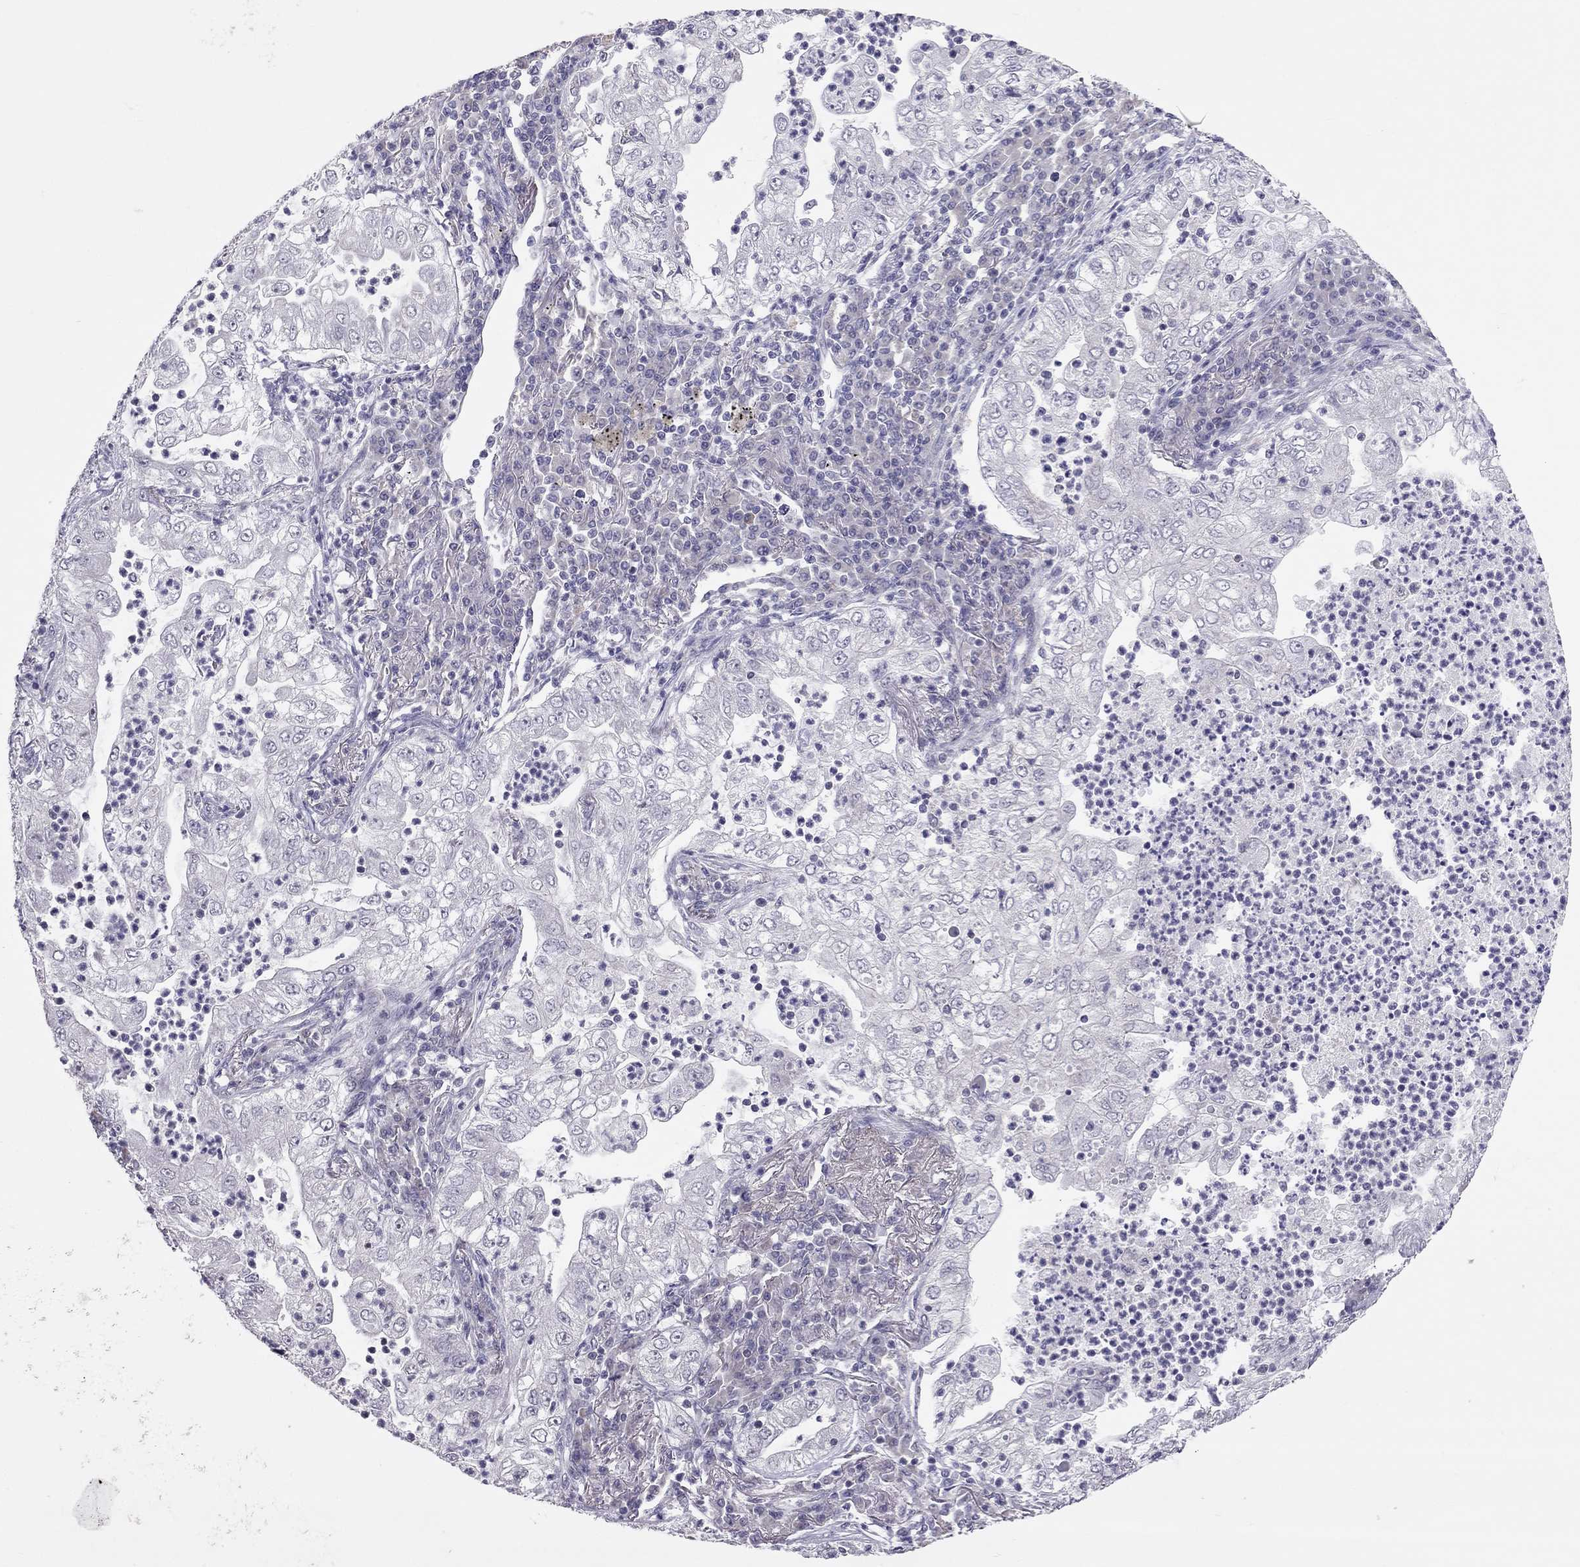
{"staining": {"intensity": "negative", "quantity": "none", "location": "none"}, "tissue": "lung cancer", "cell_type": "Tumor cells", "image_type": "cancer", "snomed": [{"axis": "morphology", "description": "Adenocarcinoma, NOS"}, {"axis": "topography", "description": "Lung"}], "caption": "Tumor cells show no significant protein staining in lung adenocarcinoma.", "gene": "HSF2BP", "patient": {"sex": "female", "age": 73}}